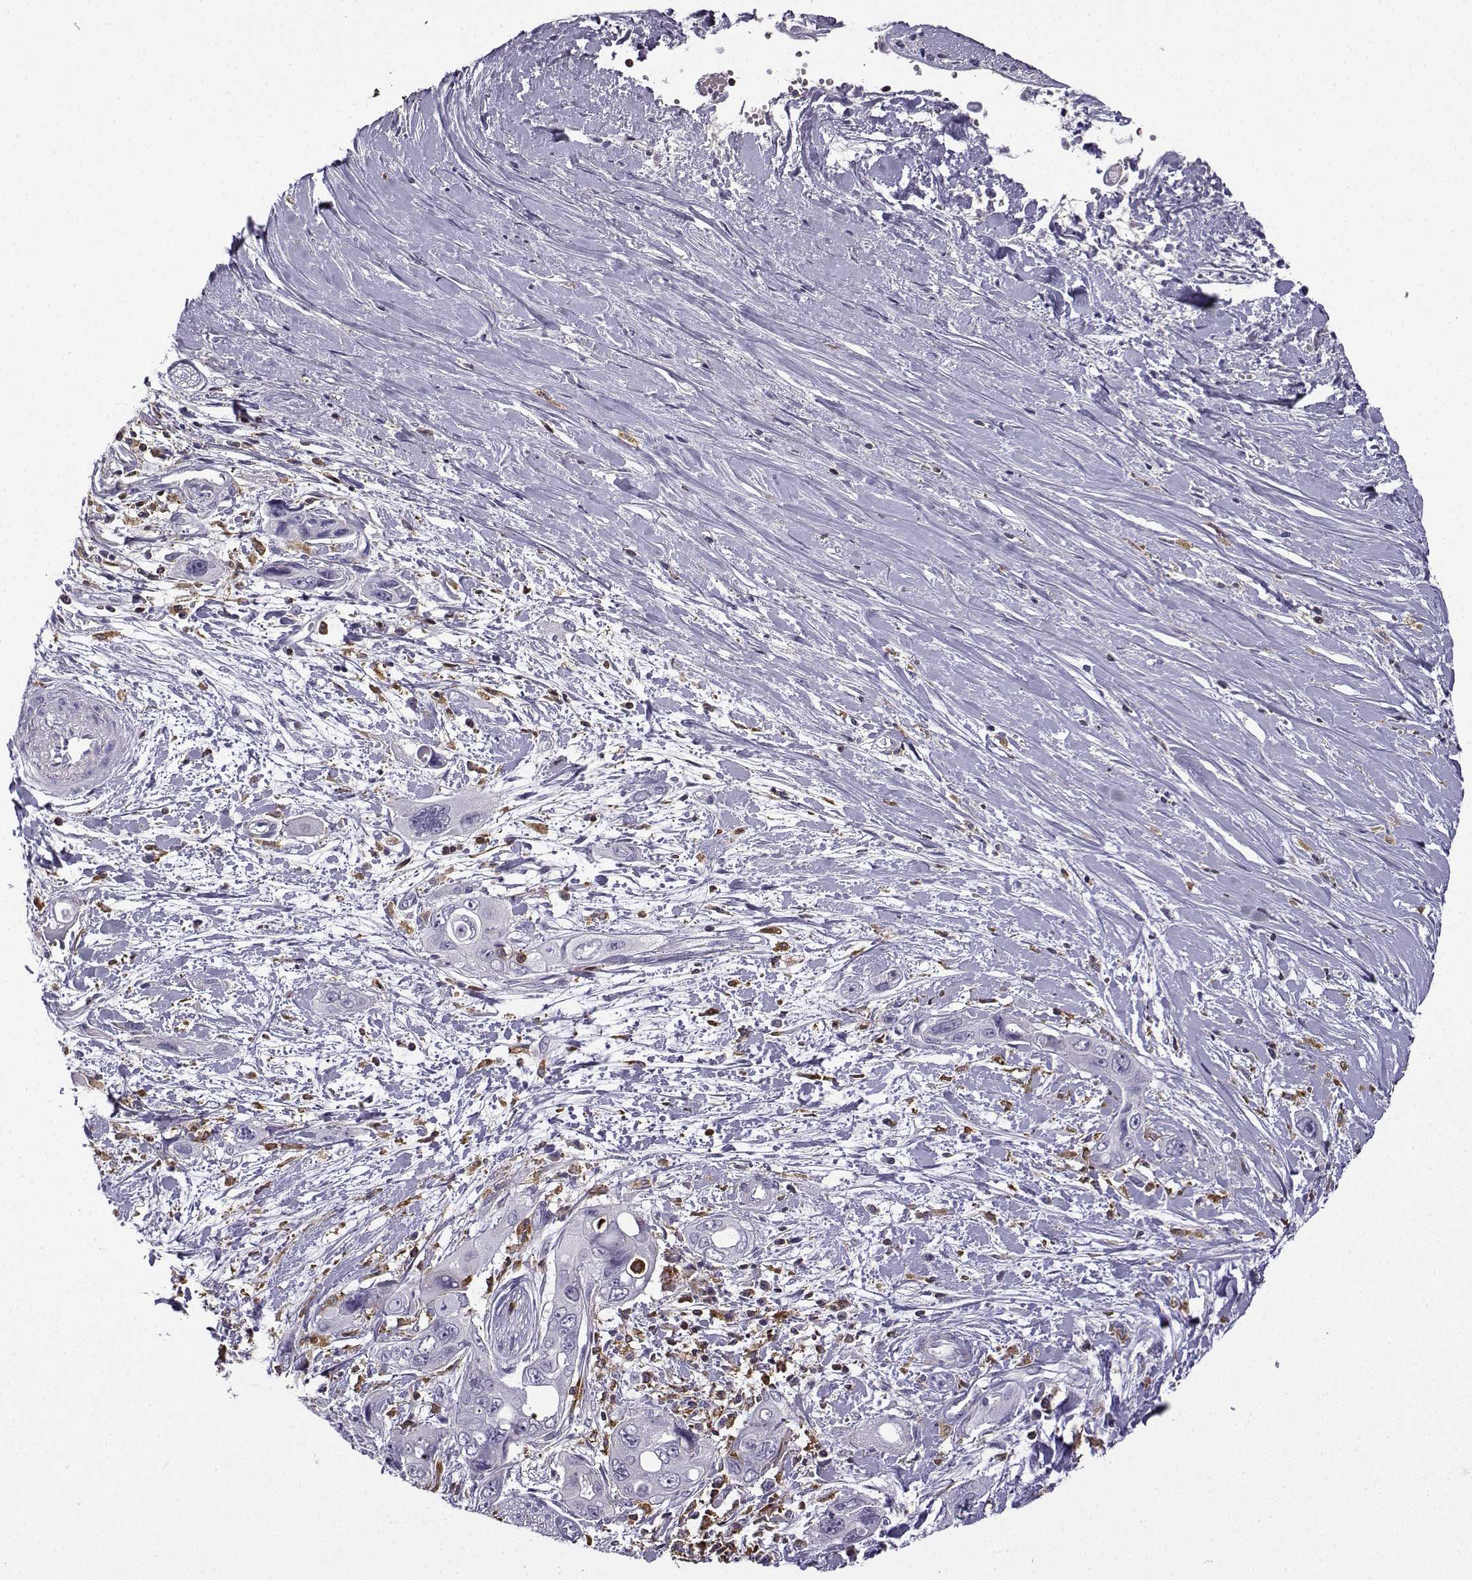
{"staining": {"intensity": "negative", "quantity": "none", "location": "none"}, "tissue": "pancreatic cancer", "cell_type": "Tumor cells", "image_type": "cancer", "snomed": [{"axis": "morphology", "description": "Adenocarcinoma, NOS"}, {"axis": "topography", "description": "Pancreas"}], "caption": "Immunohistochemical staining of adenocarcinoma (pancreatic) reveals no significant positivity in tumor cells.", "gene": "DOCK10", "patient": {"sex": "male", "age": 47}}